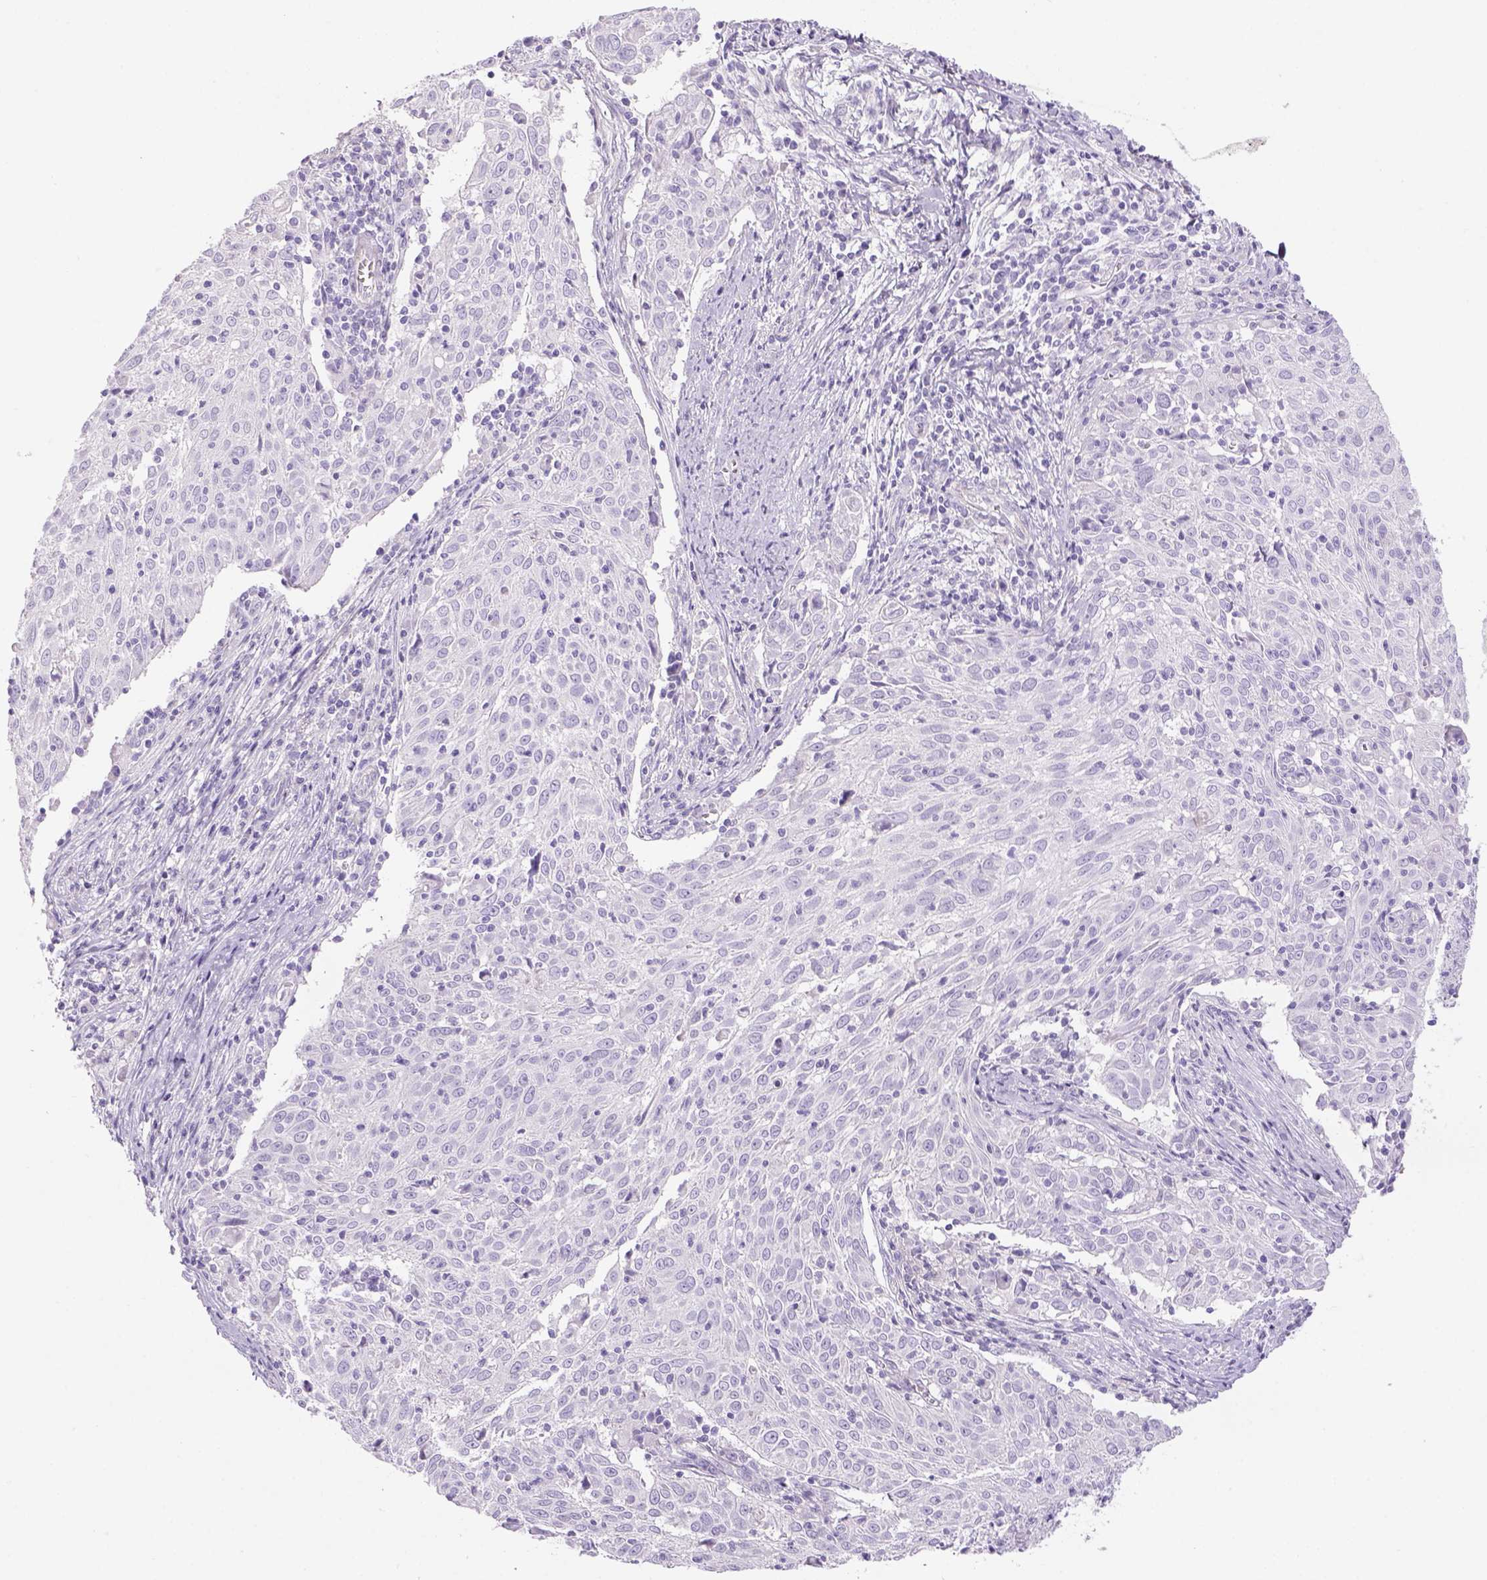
{"staining": {"intensity": "negative", "quantity": "none", "location": "none"}, "tissue": "cervical cancer", "cell_type": "Tumor cells", "image_type": "cancer", "snomed": [{"axis": "morphology", "description": "Squamous cell carcinoma, NOS"}, {"axis": "topography", "description": "Cervix"}], "caption": "DAB (3,3'-diaminobenzidine) immunohistochemical staining of human cervical cancer (squamous cell carcinoma) reveals no significant expression in tumor cells.", "gene": "TENM4", "patient": {"sex": "female", "age": 39}}